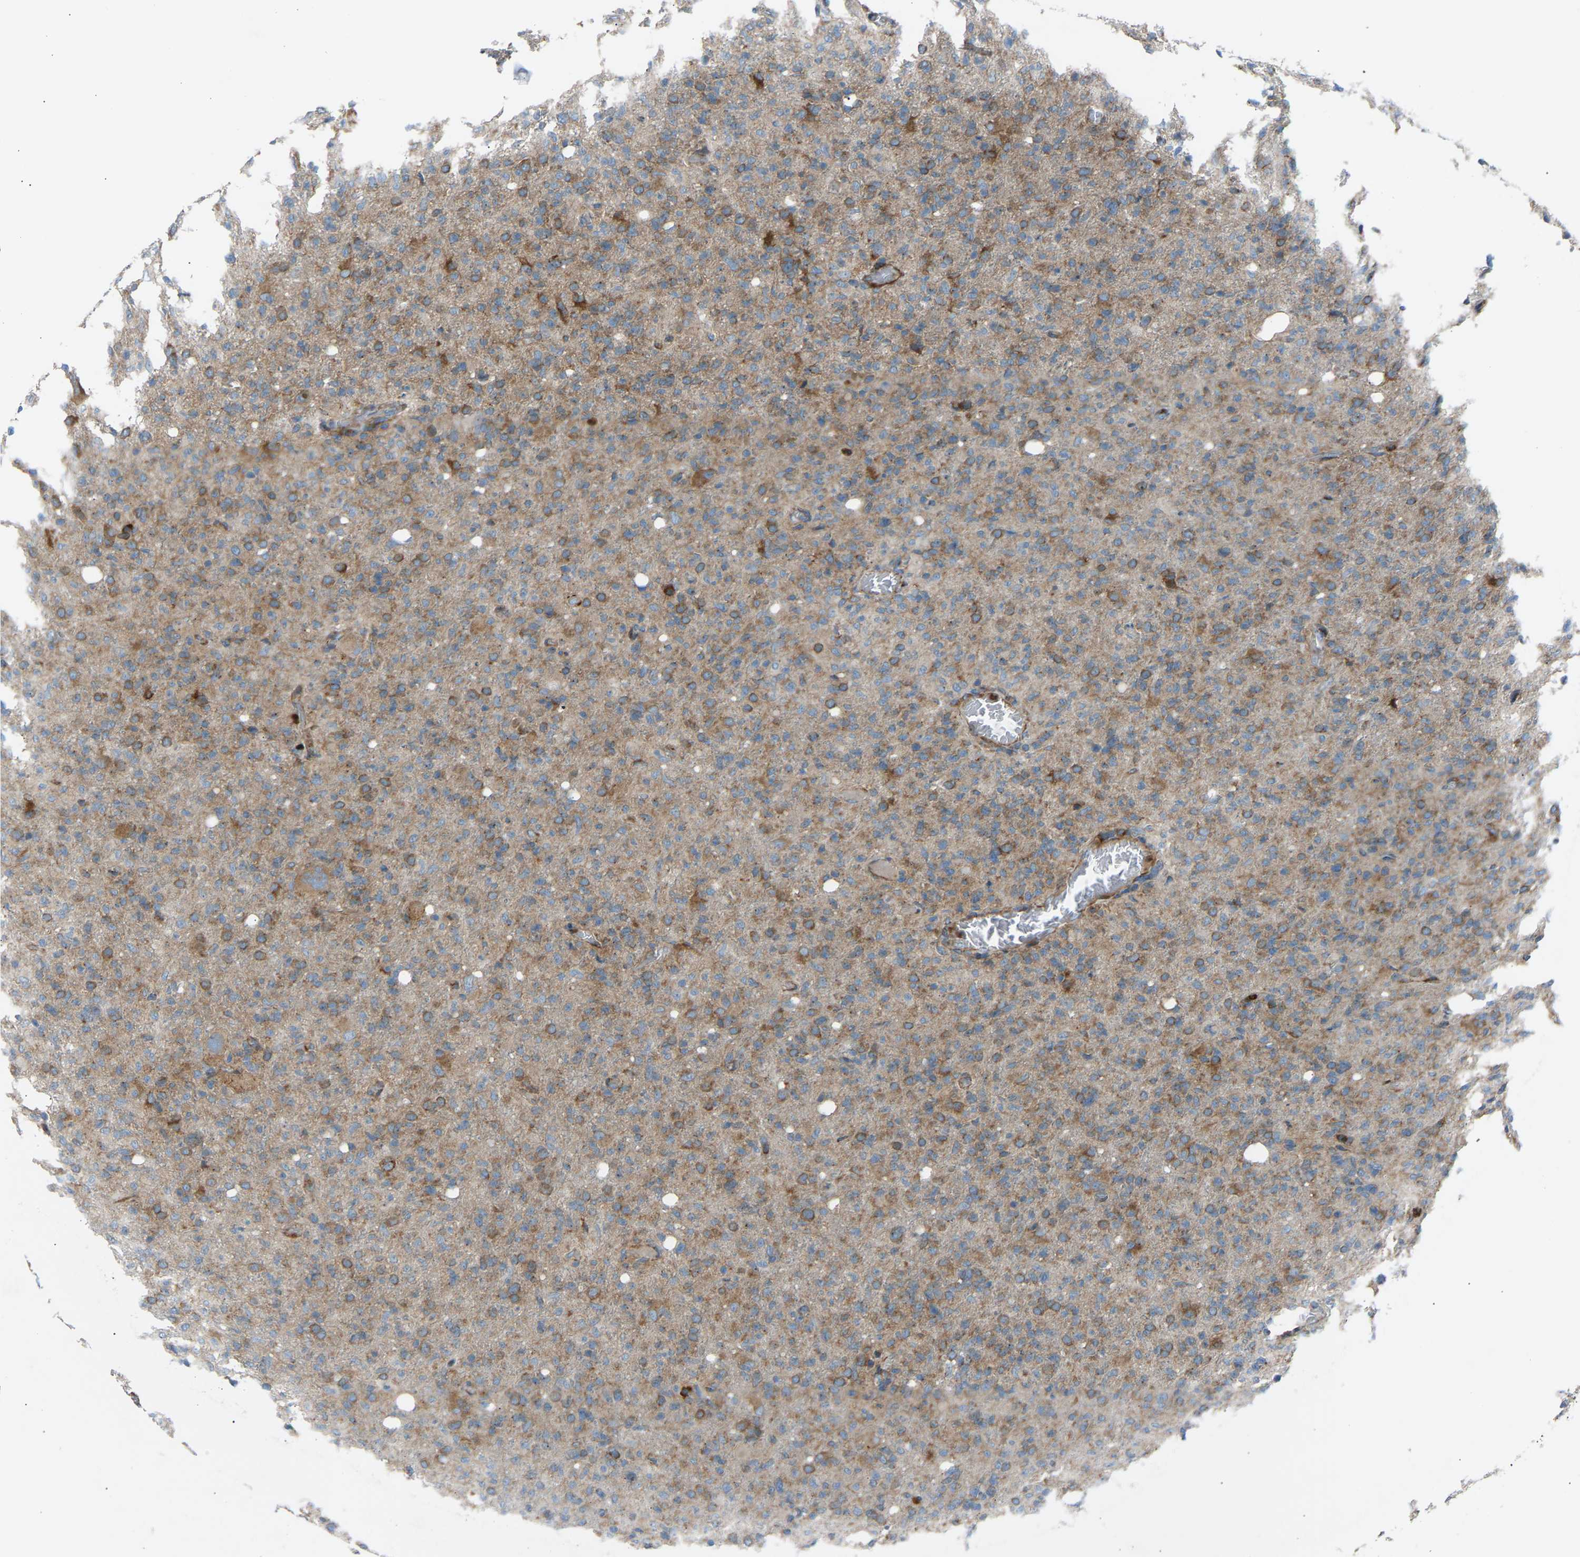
{"staining": {"intensity": "moderate", "quantity": ">75%", "location": "cytoplasmic/membranous"}, "tissue": "glioma", "cell_type": "Tumor cells", "image_type": "cancer", "snomed": [{"axis": "morphology", "description": "Glioma, malignant, High grade"}, {"axis": "topography", "description": "Brain"}], "caption": "This is an image of immunohistochemistry (IHC) staining of glioma, which shows moderate expression in the cytoplasmic/membranous of tumor cells.", "gene": "VPS41", "patient": {"sex": "female", "age": 57}}